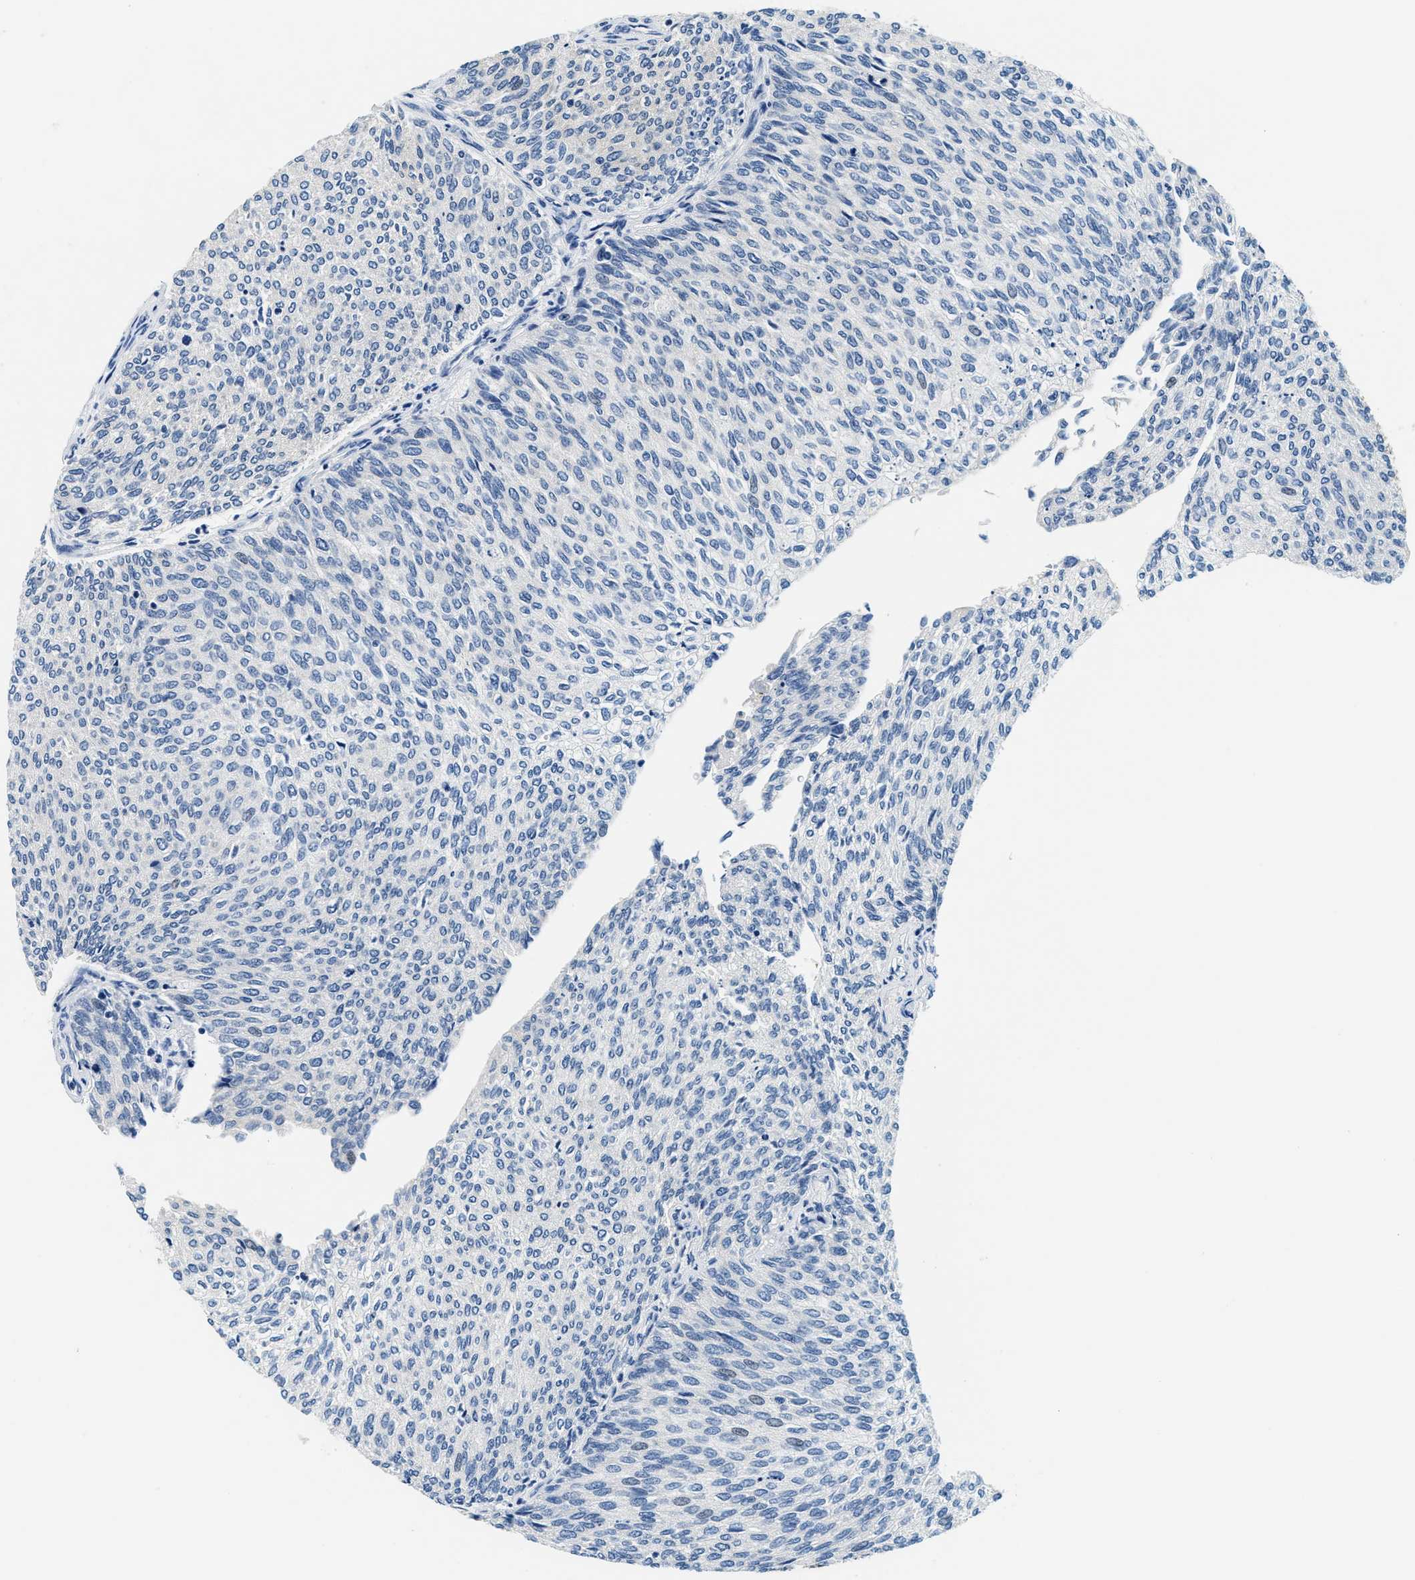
{"staining": {"intensity": "negative", "quantity": "none", "location": "none"}, "tissue": "urothelial cancer", "cell_type": "Tumor cells", "image_type": "cancer", "snomed": [{"axis": "morphology", "description": "Urothelial carcinoma, Low grade"}, {"axis": "topography", "description": "Urinary bladder"}], "caption": "Tumor cells are negative for brown protein staining in urothelial cancer.", "gene": "GSTM3", "patient": {"sex": "female", "age": 79}}